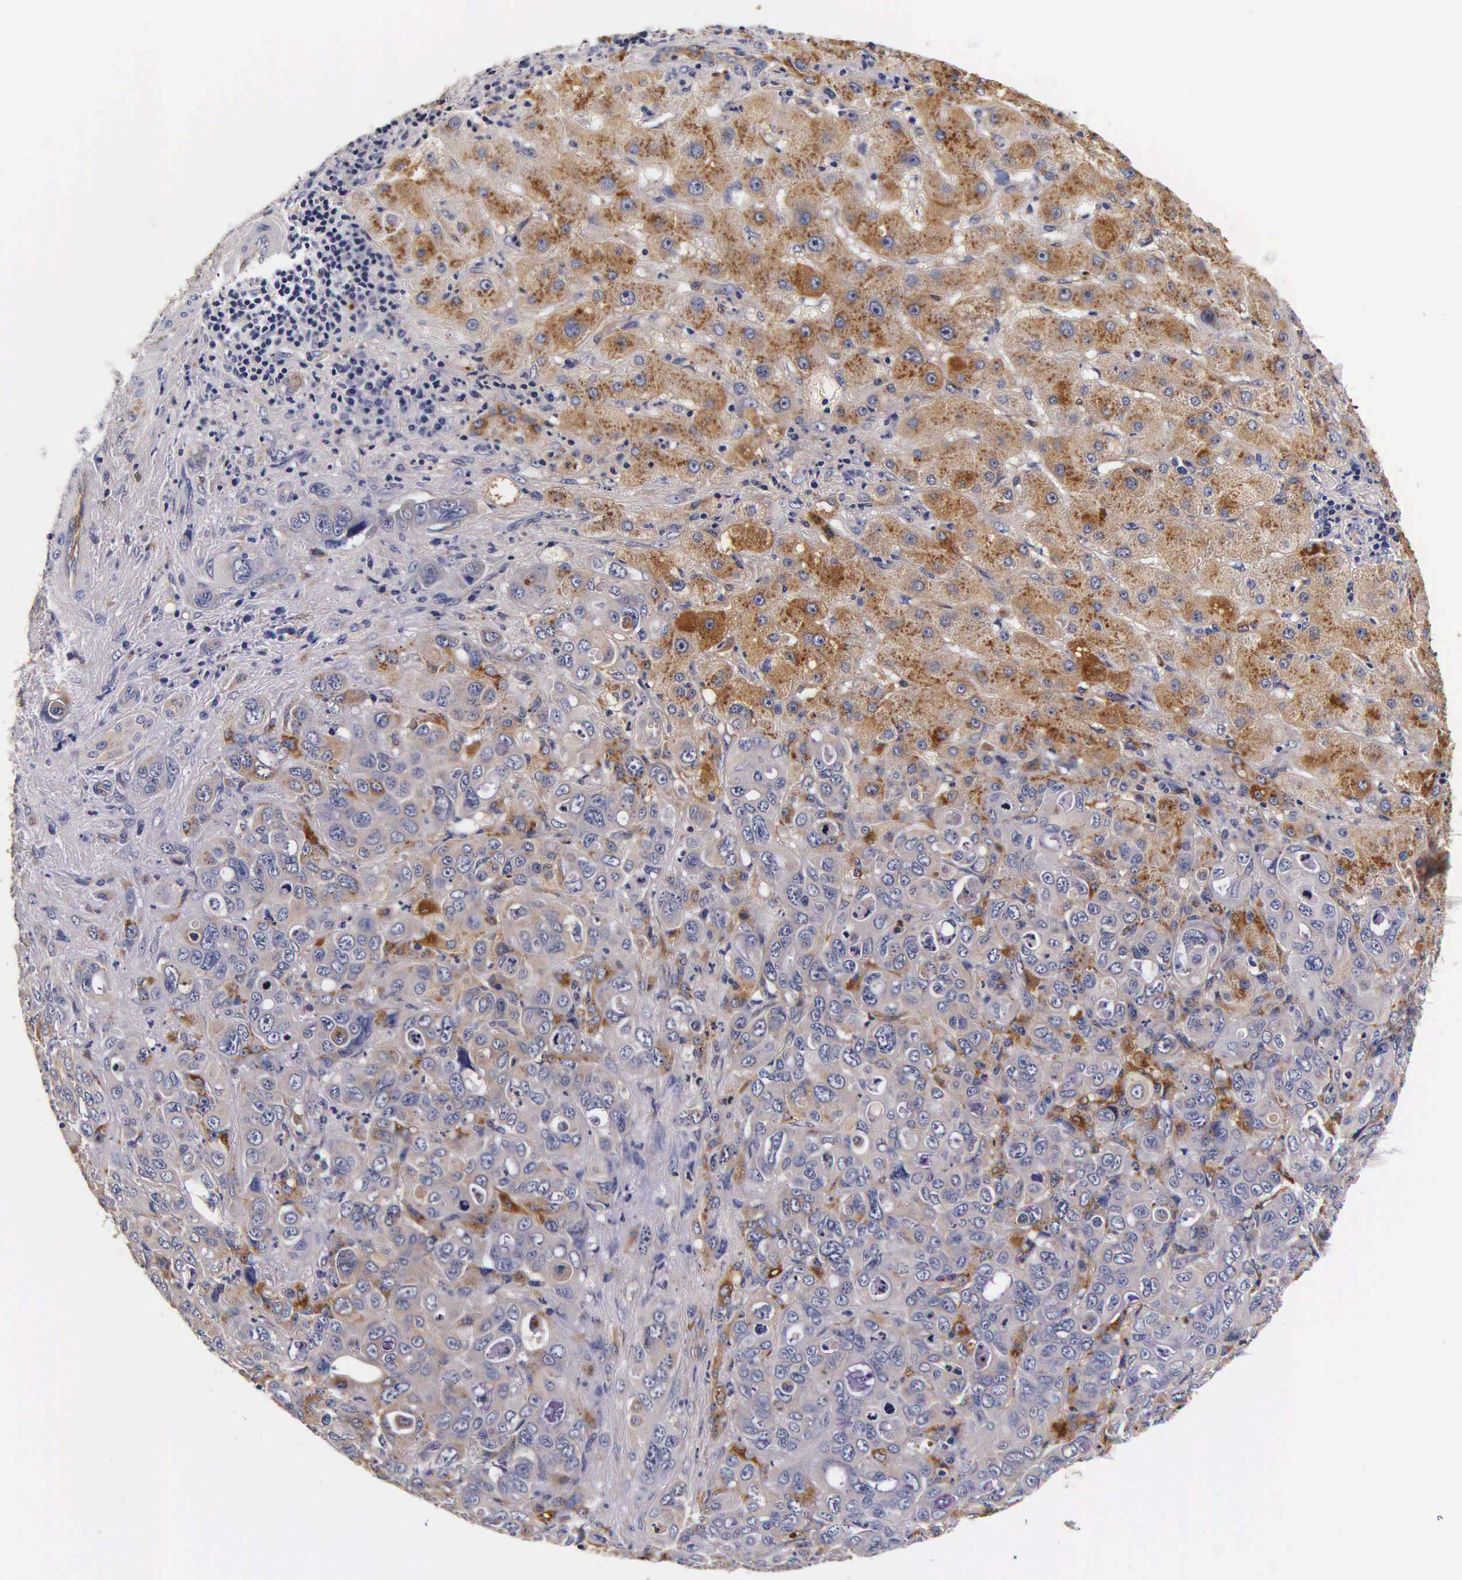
{"staining": {"intensity": "strong", "quantity": "25%-75%", "location": "cytoplasmic/membranous"}, "tissue": "liver cancer", "cell_type": "Tumor cells", "image_type": "cancer", "snomed": [{"axis": "morphology", "description": "Cholangiocarcinoma"}, {"axis": "topography", "description": "Liver"}], "caption": "IHC staining of liver cancer, which displays high levels of strong cytoplasmic/membranous staining in about 25%-75% of tumor cells indicating strong cytoplasmic/membranous protein positivity. The staining was performed using DAB (3,3'-diaminobenzidine) (brown) for protein detection and nuclei were counterstained in hematoxylin (blue).", "gene": "CTSB", "patient": {"sex": "female", "age": 79}}